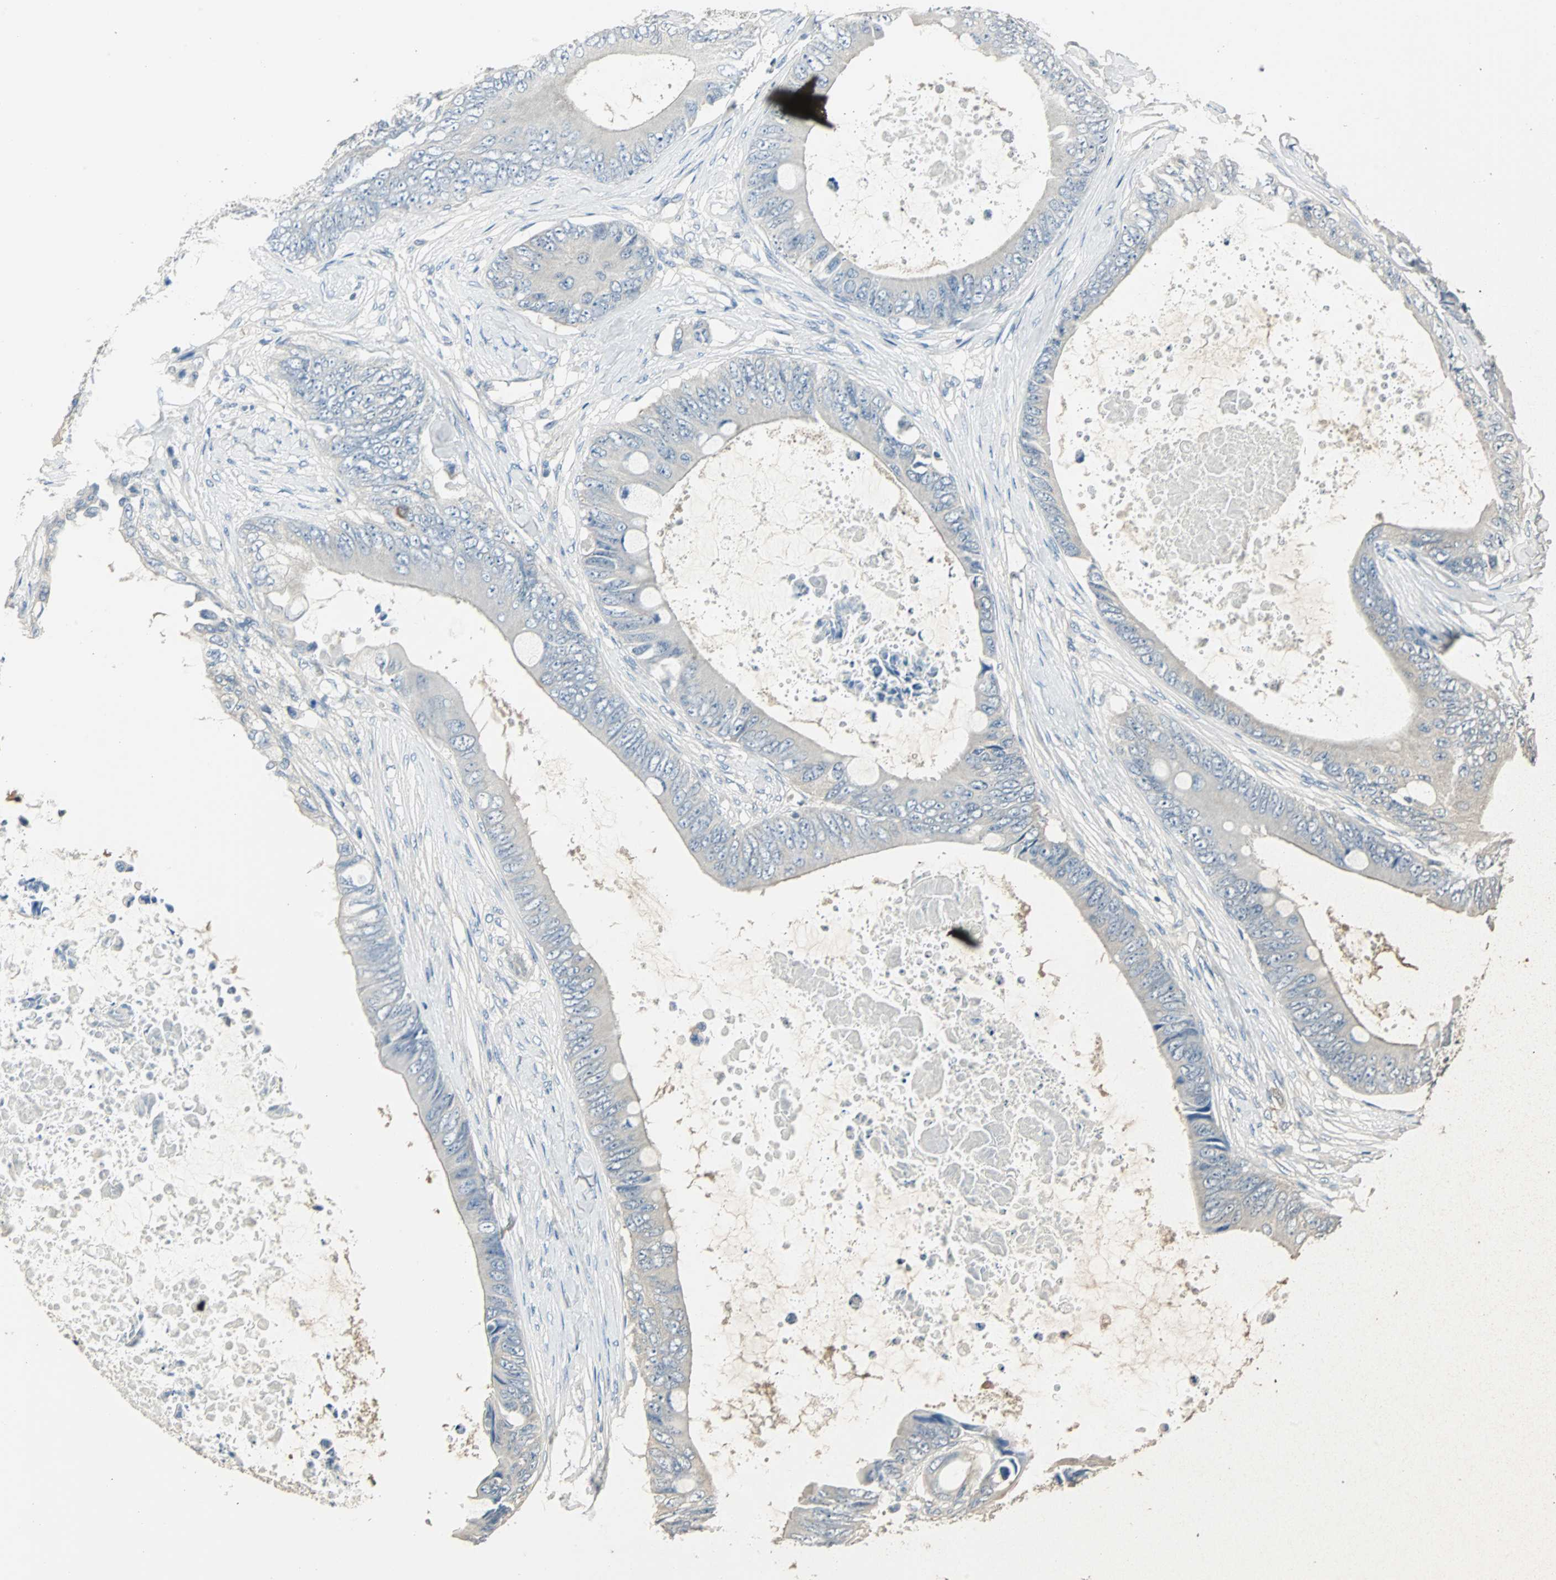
{"staining": {"intensity": "negative", "quantity": "none", "location": "none"}, "tissue": "colorectal cancer", "cell_type": "Tumor cells", "image_type": "cancer", "snomed": [{"axis": "morphology", "description": "Normal tissue, NOS"}, {"axis": "morphology", "description": "Adenocarcinoma, NOS"}, {"axis": "topography", "description": "Rectum"}, {"axis": "topography", "description": "Peripheral nerve tissue"}], "caption": "DAB immunohistochemical staining of human colorectal cancer demonstrates no significant staining in tumor cells. The staining was performed using DAB (3,3'-diaminobenzidine) to visualize the protein expression in brown, while the nuclei were stained in blue with hematoxylin (Magnification: 20x).", "gene": "ABHD2", "patient": {"sex": "female", "age": 77}}